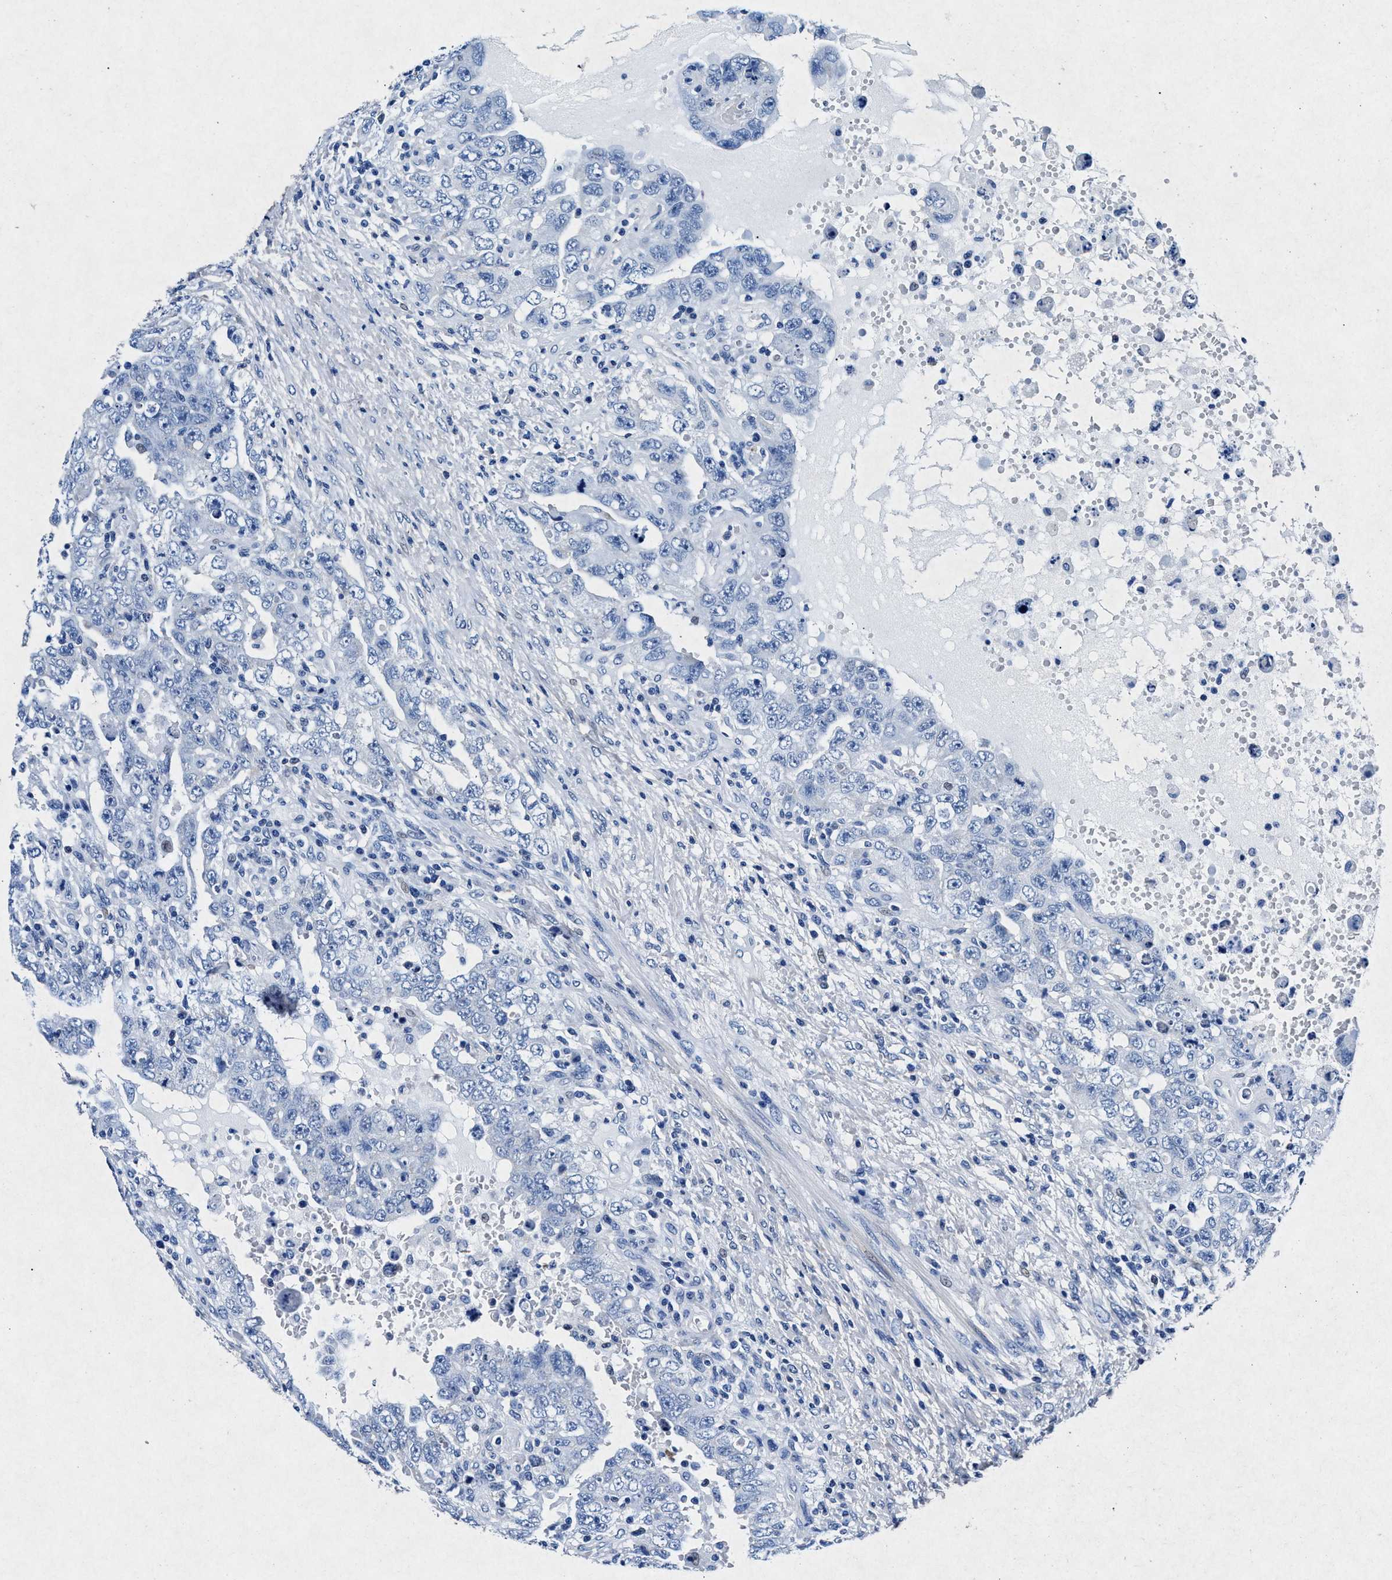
{"staining": {"intensity": "negative", "quantity": "none", "location": "none"}, "tissue": "testis cancer", "cell_type": "Tumor cells", "image_type": "cancer", "snomed": [{"axis": "morphology", "description": "Carcinoma, Embryonal, NOS"}, {"axis": "topography", "description": "Testis"}], "caption": "High power microscopy micrograph of an immunohistochemistry micrograph of testis embryonal carcinoma, revealing no significant positivity in tumor cells.", "gene": "MAP6", "patient": {"sex": "male", "age": 26}}